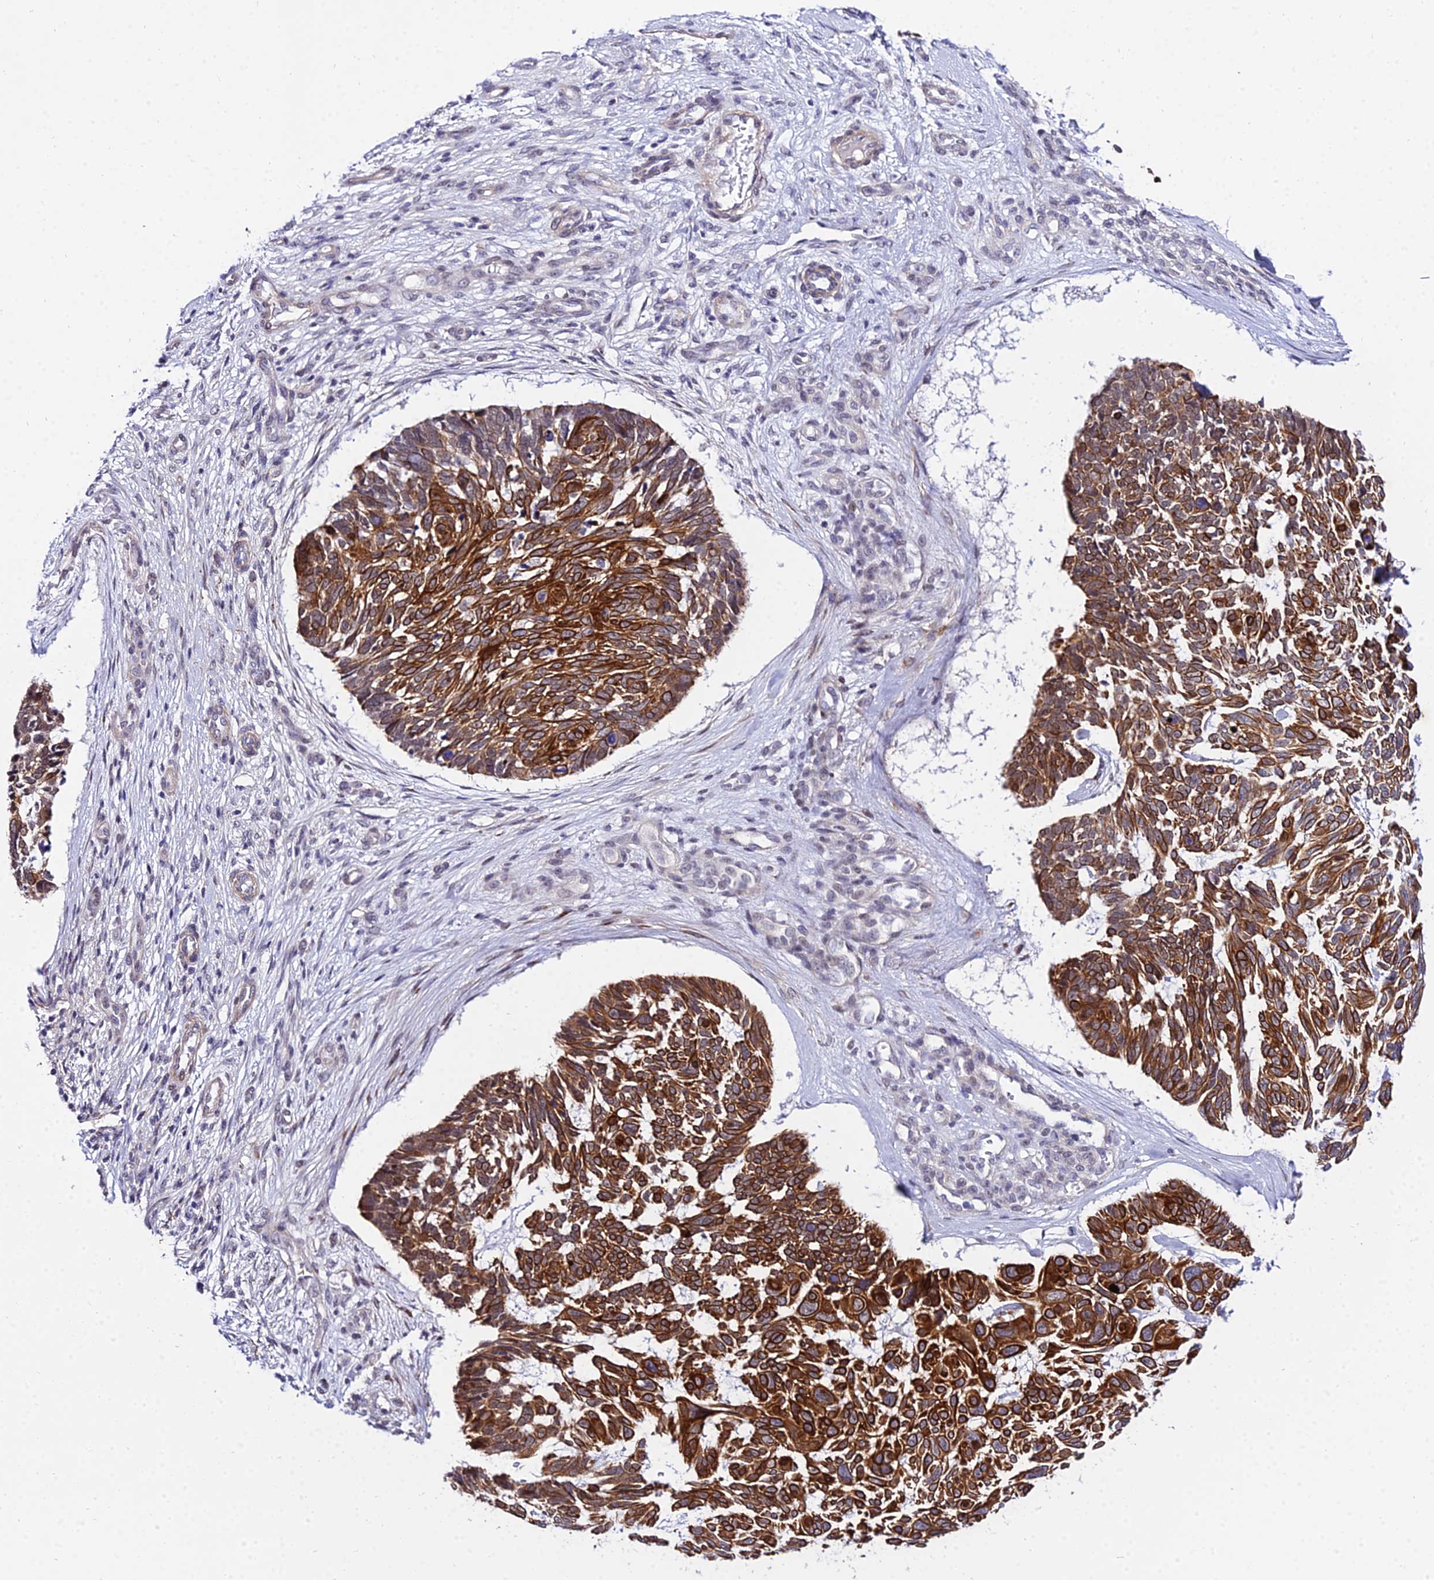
{"staining": {"intensity": "strong", "quantity": ">75%", "location": "cytoplasmic/membranous"}, "tissue": "skin cancer", "cell_type": "Tumor cells", "image_type": "cancer", "snomed": [{"axis": "morphology", "description": "Basal cell carcinoma"}, {"axis": "topography", "description": "Skin"}], "caption": "Immunohistochemical staining of skin cancer displays high levels of strong cytoplasmic/membranous expression in about >75% of tumor cells. The protein is stained brown, and the nuclei are stained in blue (DAB (3,3'-diaminobenzidine) IHC with brightfield microscopy, high magnification).", "gene": "ZNF628", "patient": {"sex": "male", "age": 88}}